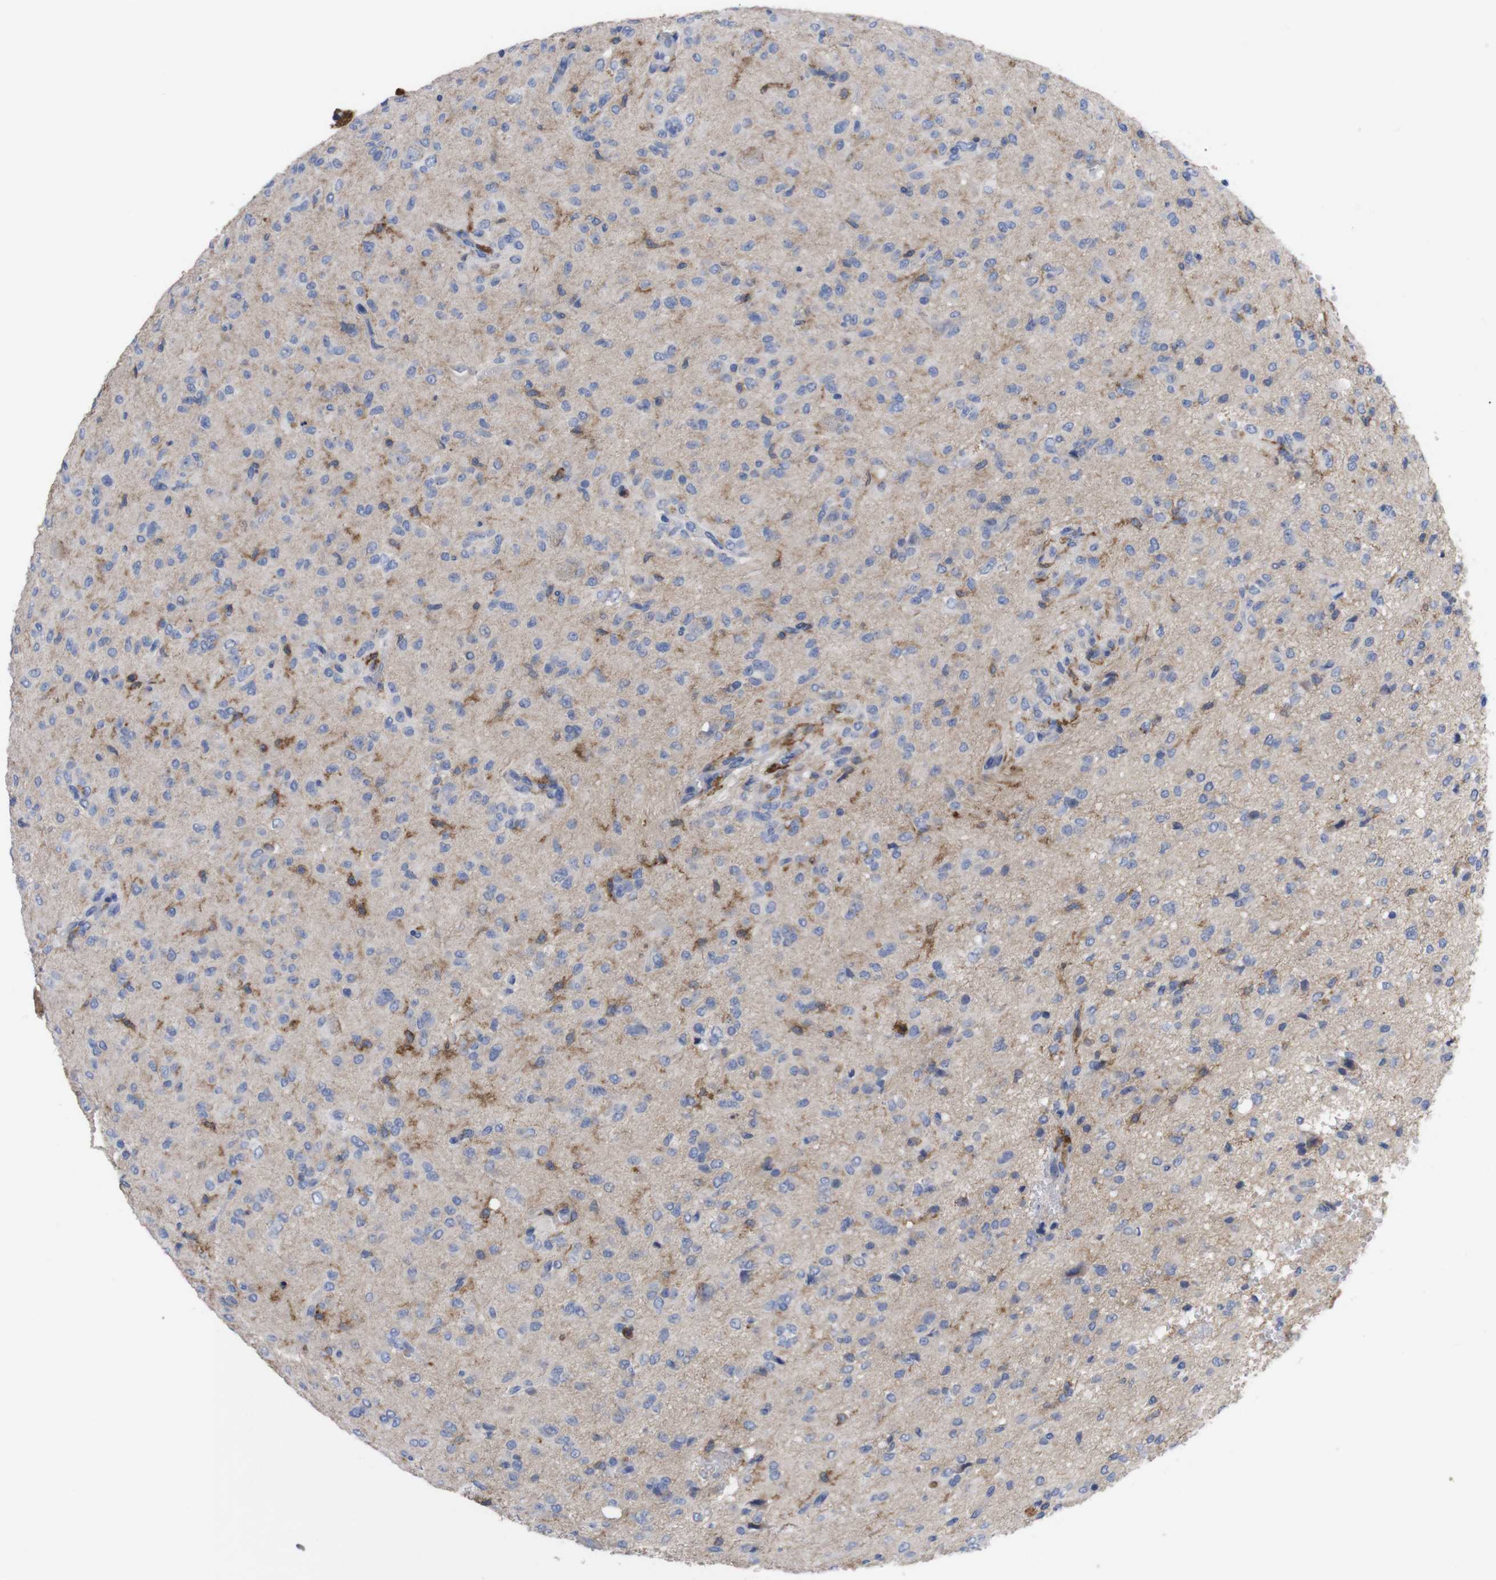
{"staining": {"intensity": "negative", "quantity": "none", "location": "none"}, "tissue": "glioma", "cell_type": "Tumor cells", "image_type": "cancer", "snomed": [{"axis": "morphology", "description": "Glioma, malignant, High grade"}, {"axis": "topography", "description": "Brain"}], "caption": "Glioma was stained to show a protein in brown. There is no significant expression in tumor cells.", "gene": "C5AR1", "patient": {"sex": "female", "age": 59}}